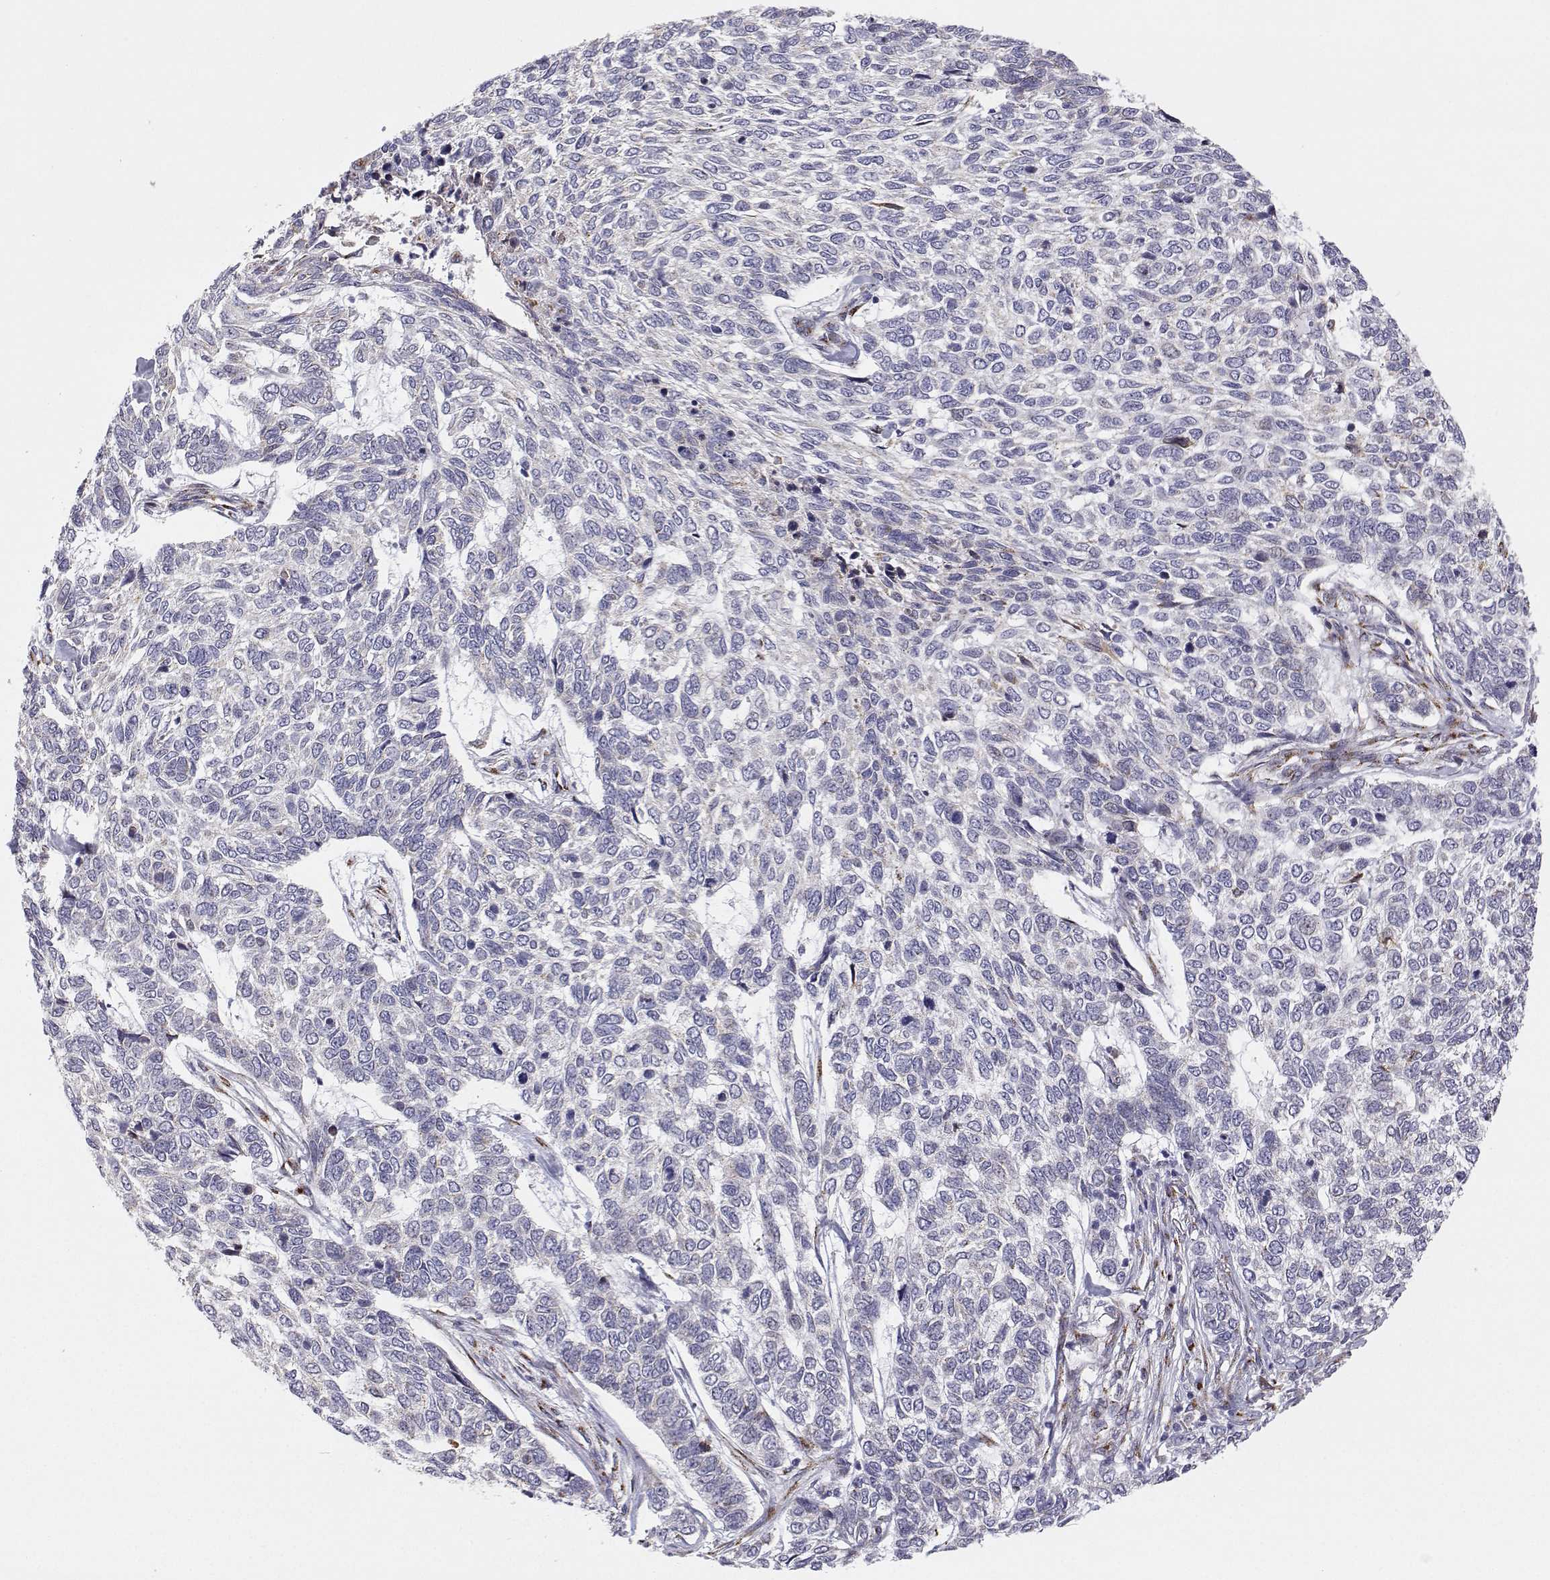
{"staining": {"intensity": "negative", "quantity": "none", "location": "none"}, "tissue": "skin cancer", "cell_type": "Tumor cells", "image_type": "cancer", "snomed": [{"axis": "morphology", "description": "Basal cell carcinoma"}, {"axis": "topography", "description": "Skin"}], "caption": "Skin basal cell carcinoma was stained to show a protein in brown. There is no significant expression in tumor cells. The staining is performed using DAB brown chromogen with nuclei counter-stained in using hematoxylin.", "gene": "STARD13", "patient": {"sex": "female", "age": 65}}